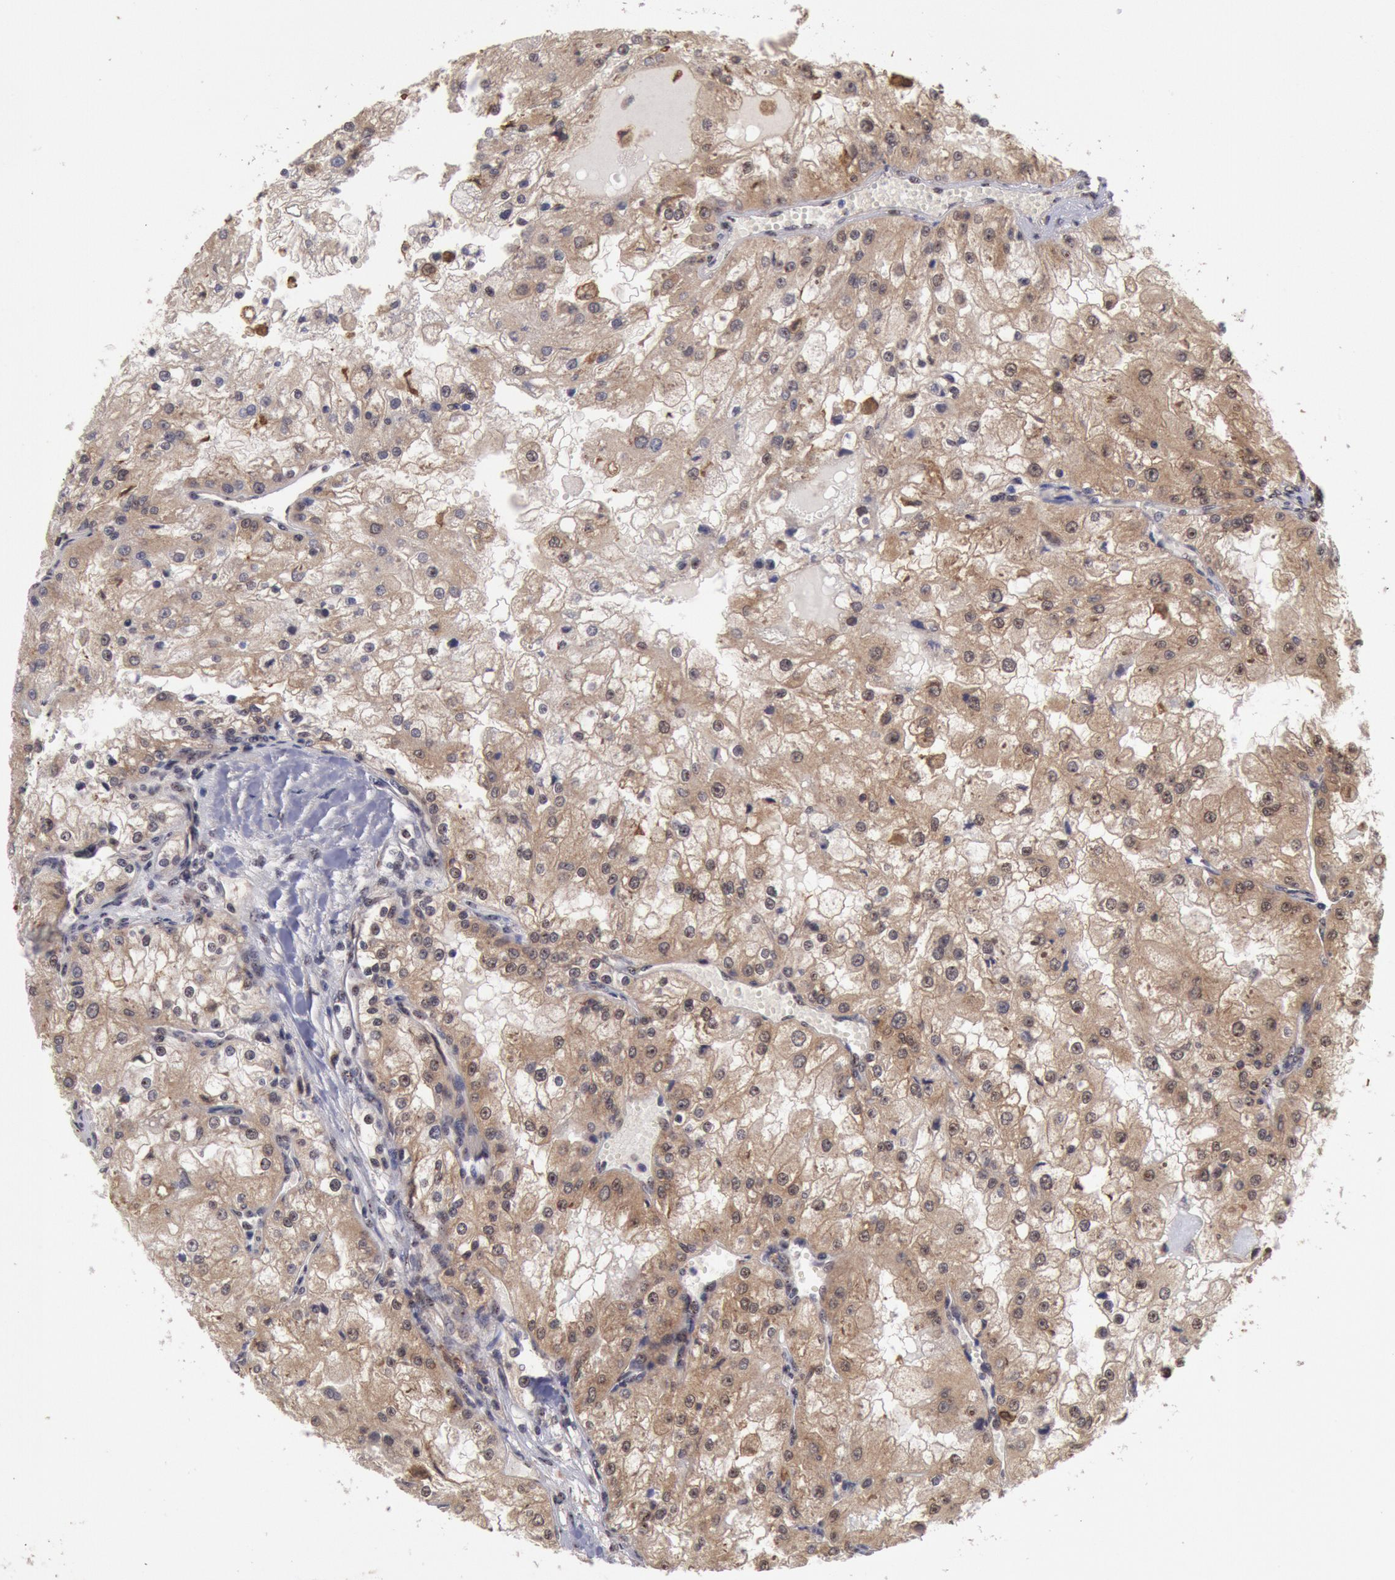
{"staining": {"intensity": "weak", "quantity": ">75%", "location": "cytoplasmic/membranous"}, "tissue": "renal cancer", "cell_type": "Tumor cells", "image_type": "cancer", "snomed": [{"axis": "morphology", "description": "Adenocarcinoma, NOS"}, {"axis": "topography", "description": "Kidney"}], "caption": "Protein expression analysis of adenocarcinoma (renal) reveals weak cytoplasmic/membranous expression in approximately >75% of tumor cells. The staining is performed using DAB (3,3'-diaminobenzidine) brown chromogen to label protein expression. The nuclei are counter-stained blue using hematoxylin.", "gene": "STX17", "patient": {"sex": "female", "age": 74}}